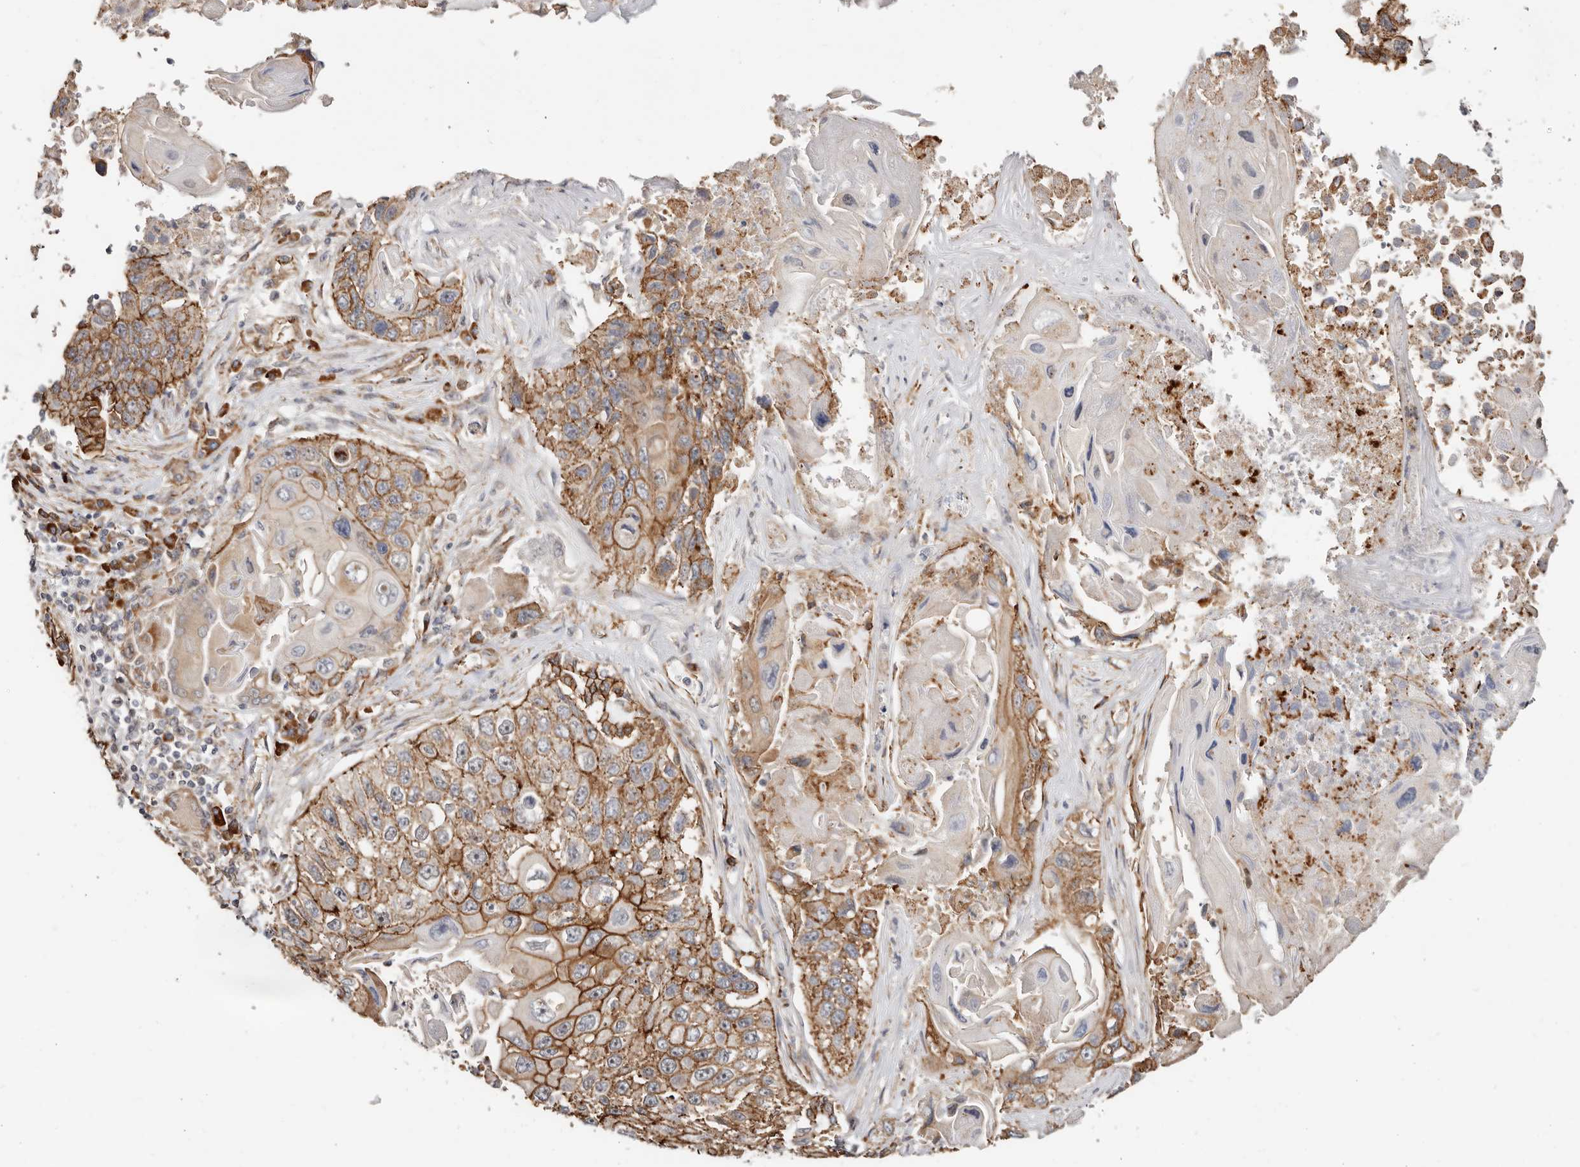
{"staining": {"intensity": "strong", "quantity": ">75%", "location": "cytoplasmic/membranous"}, "tissue": "lung cancer", "cell_type": "Tumor cells", "image_type": "cancer", "snomed": [{"axis": "morphology", "description": "Squamous cell carcinoma, NOS"}, {"axis": "topography", "description": "Lung"}], "caption": "Tumor cells show high levels of strong cytoplasmic/membranous expression in approximately >75% of cells in human squamous cell carcinoma (lung).", "gene": "CTNNB1", "patient": {"sex": "male", "age": 61}}